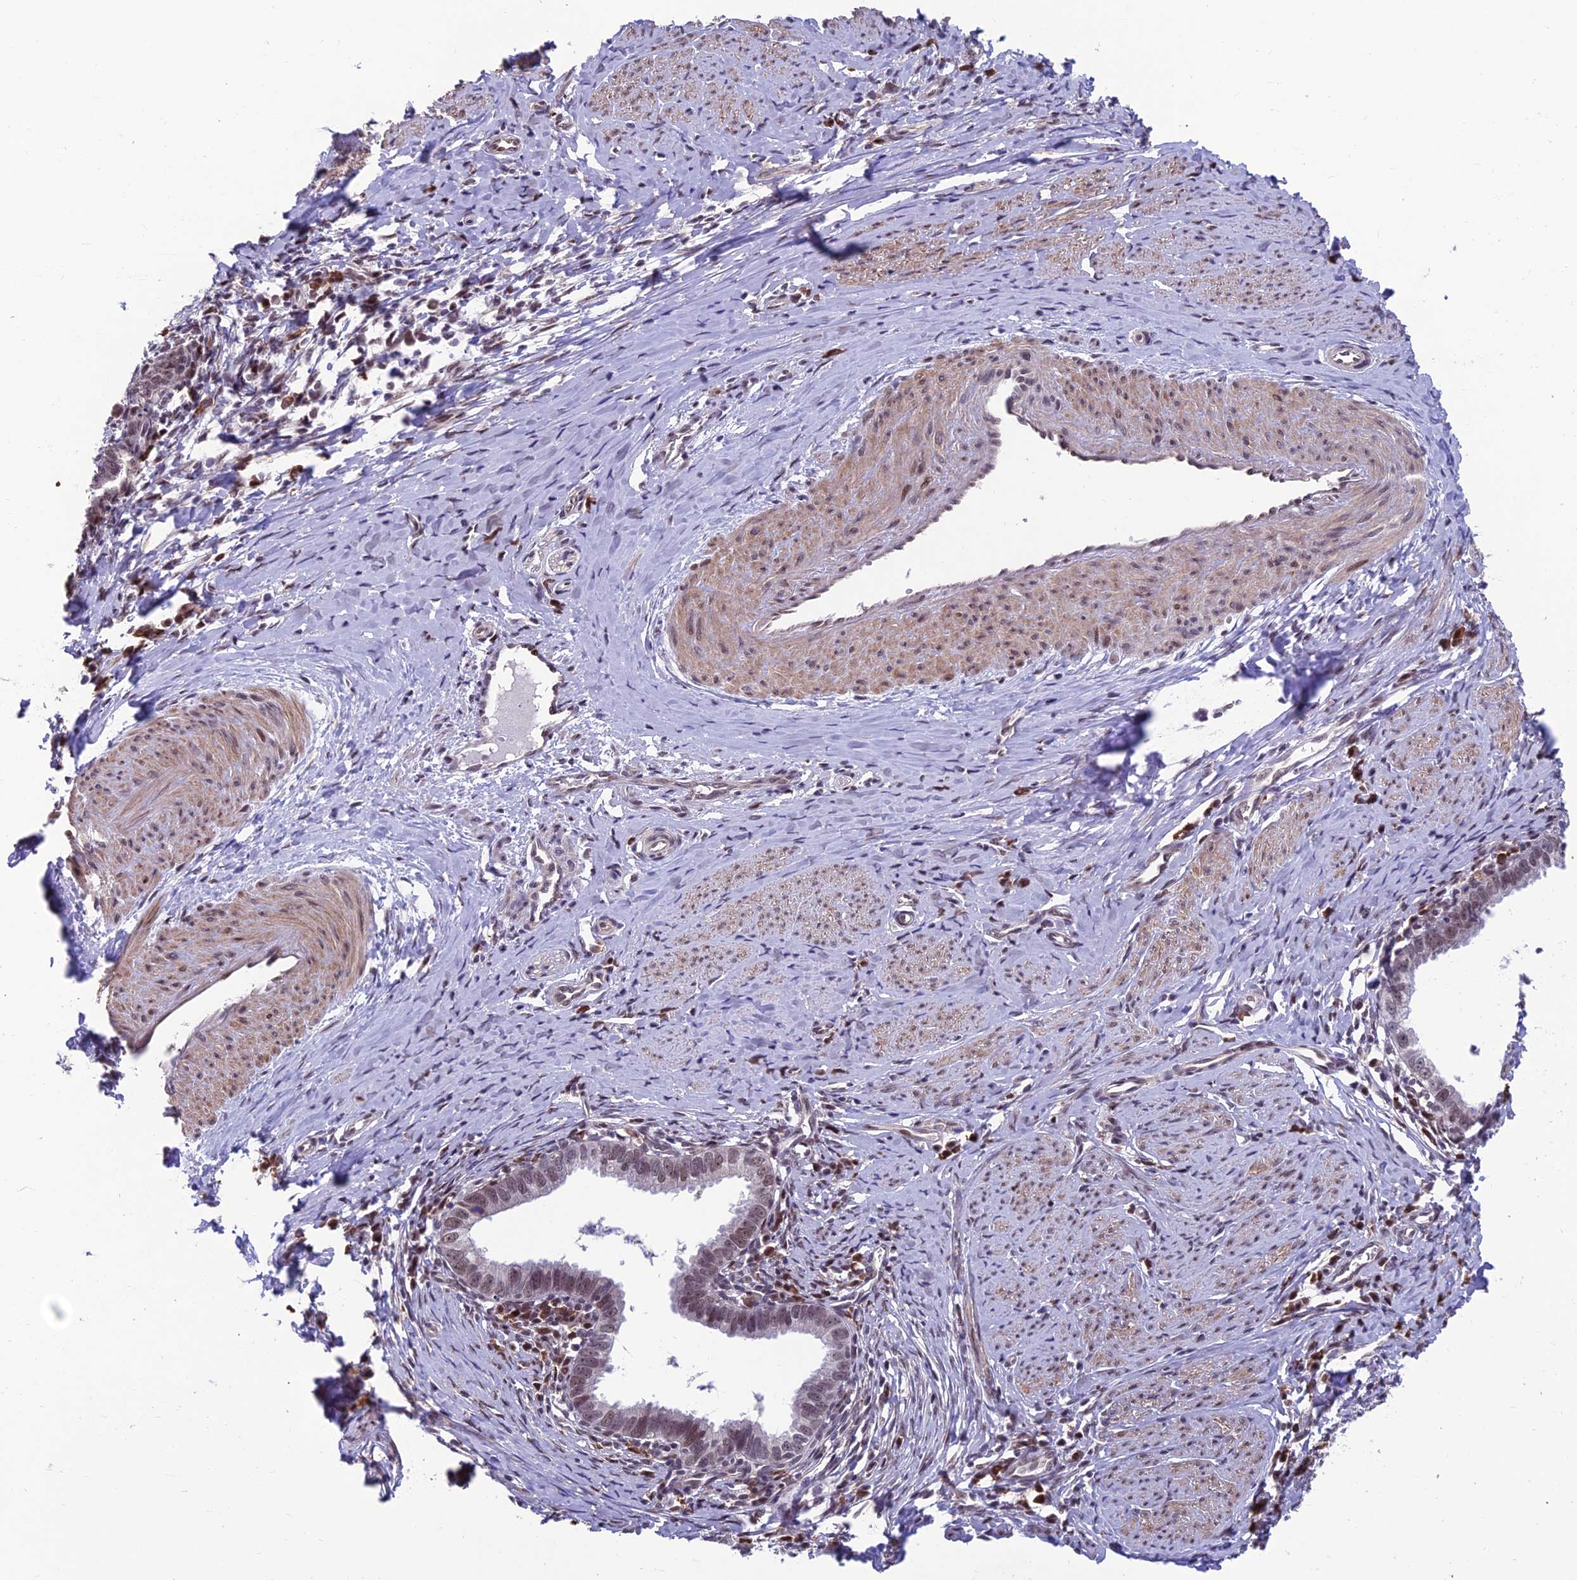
{"staining": {"intensity": "weak", "quantity": "25%-75%", "location": "nuclear"}, "tissue": "cervical cancer", "cell_type": "Tumor cells", "image_type": "cancer", "snomed": [{"axis": "morphology", "description": "Adenocarcinoma, NOS"}, {"axis": "topography", "description": "Cervix"}], "caption": "Tumor cells reveal low levels of weak nuclear positivity in approximately 25%-75% of cells in human cervical adenocarcinoma.", "gene": "KIAA1191", "patient": {"sex": "female", "age": 36}}